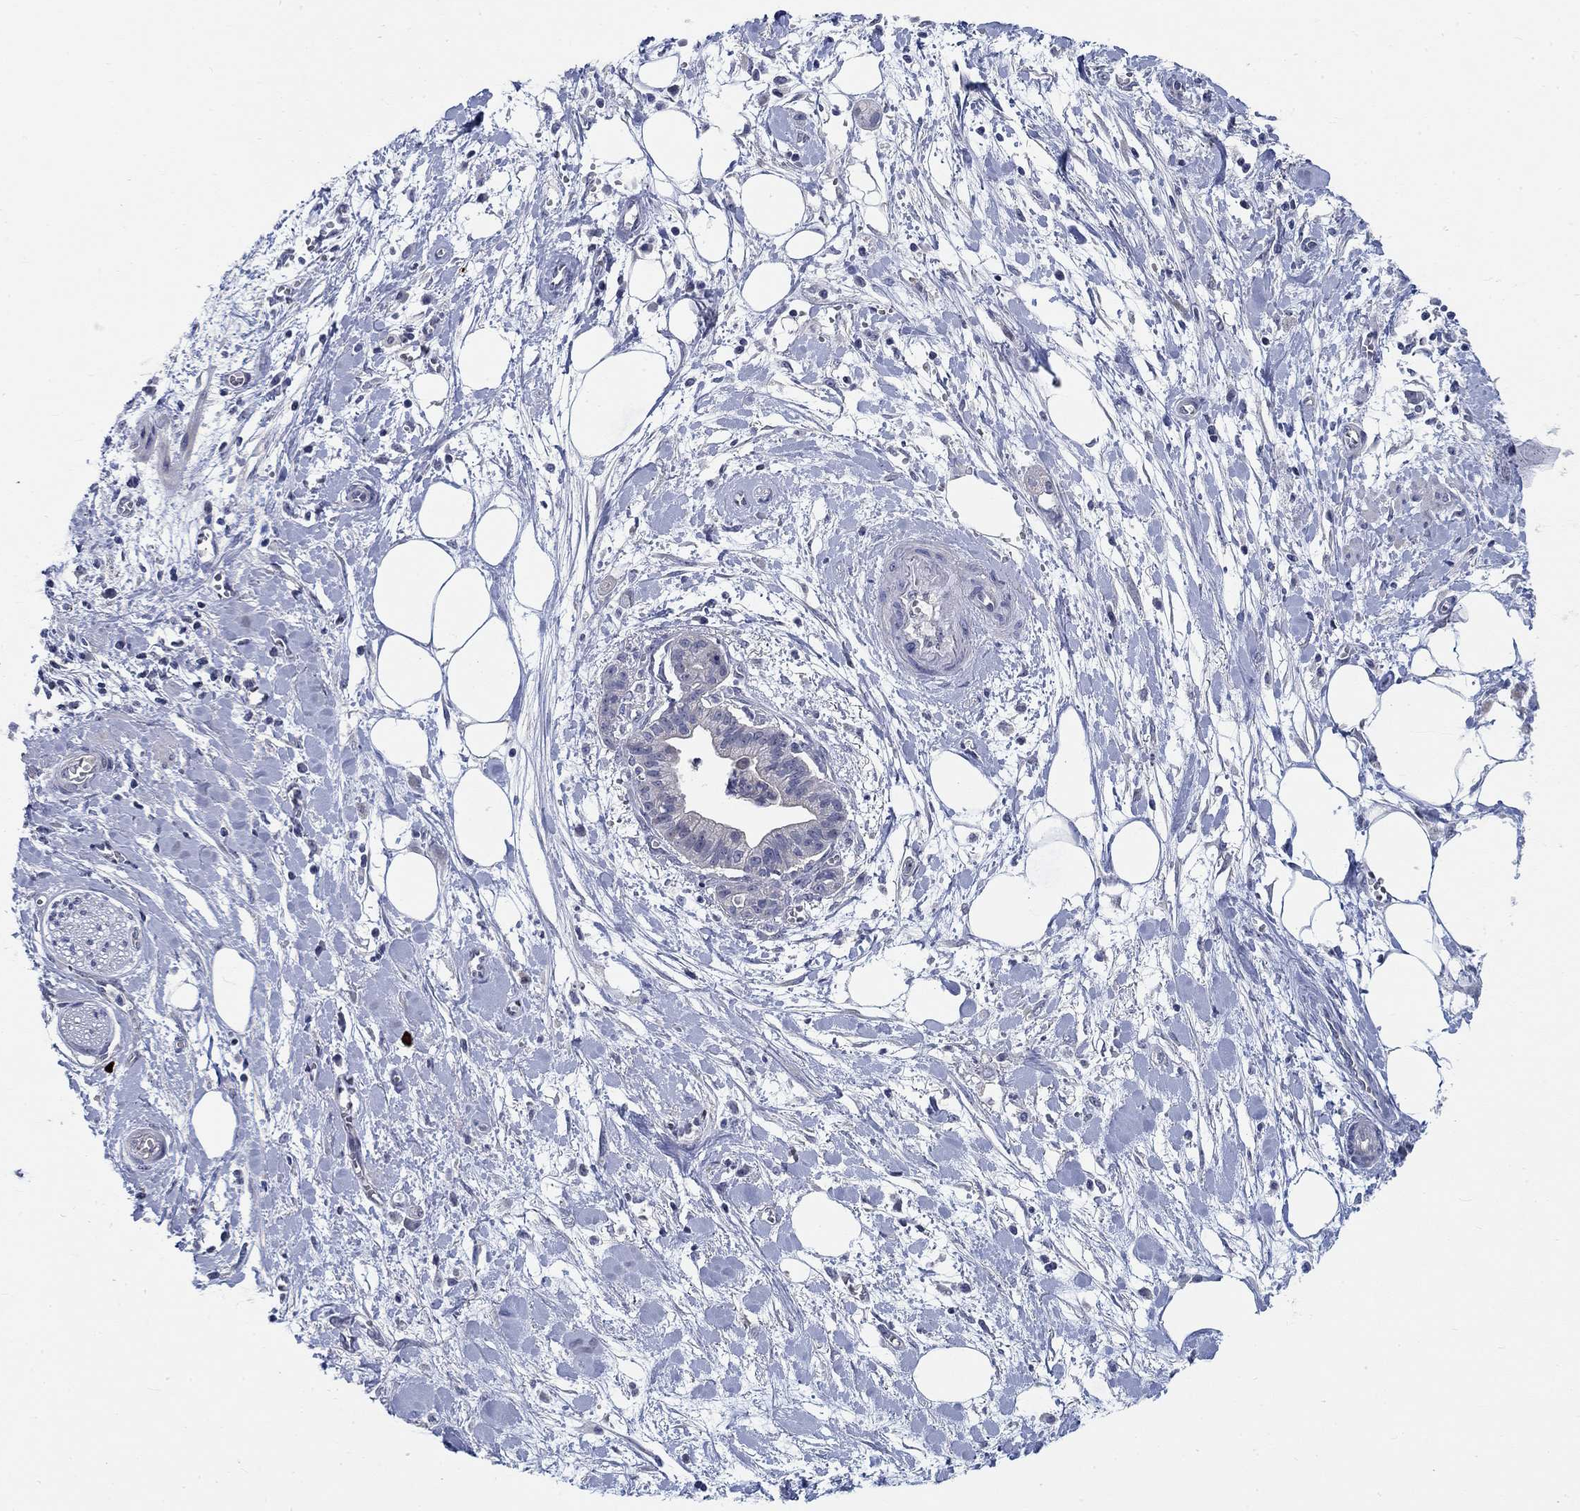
{"staining": {"intensity": "negative", "quantity": "none", "location": "none"}, "tissue": "pancreatic cancer", "cell_type": "Tumor cells", "image_type": "cancer", "snomed": [{"axis": "morphology", "description": "Normal tissue, NOS"}, {"axis": "morphology", "description": "Adenocarcinoma, NOS"}, {"axis": "topography", "description": "Lymph node"}, {"axis": "topography", "description": "Pancreas"}], "caption": "Immunohistochemical staining of adenocarcinoma (pancreatic) reveals no significant expression in tumor cells. (DAB IHC, high magnification).", "gene": "SMIM18", "patient": {"sex": "female", "age": 58}}